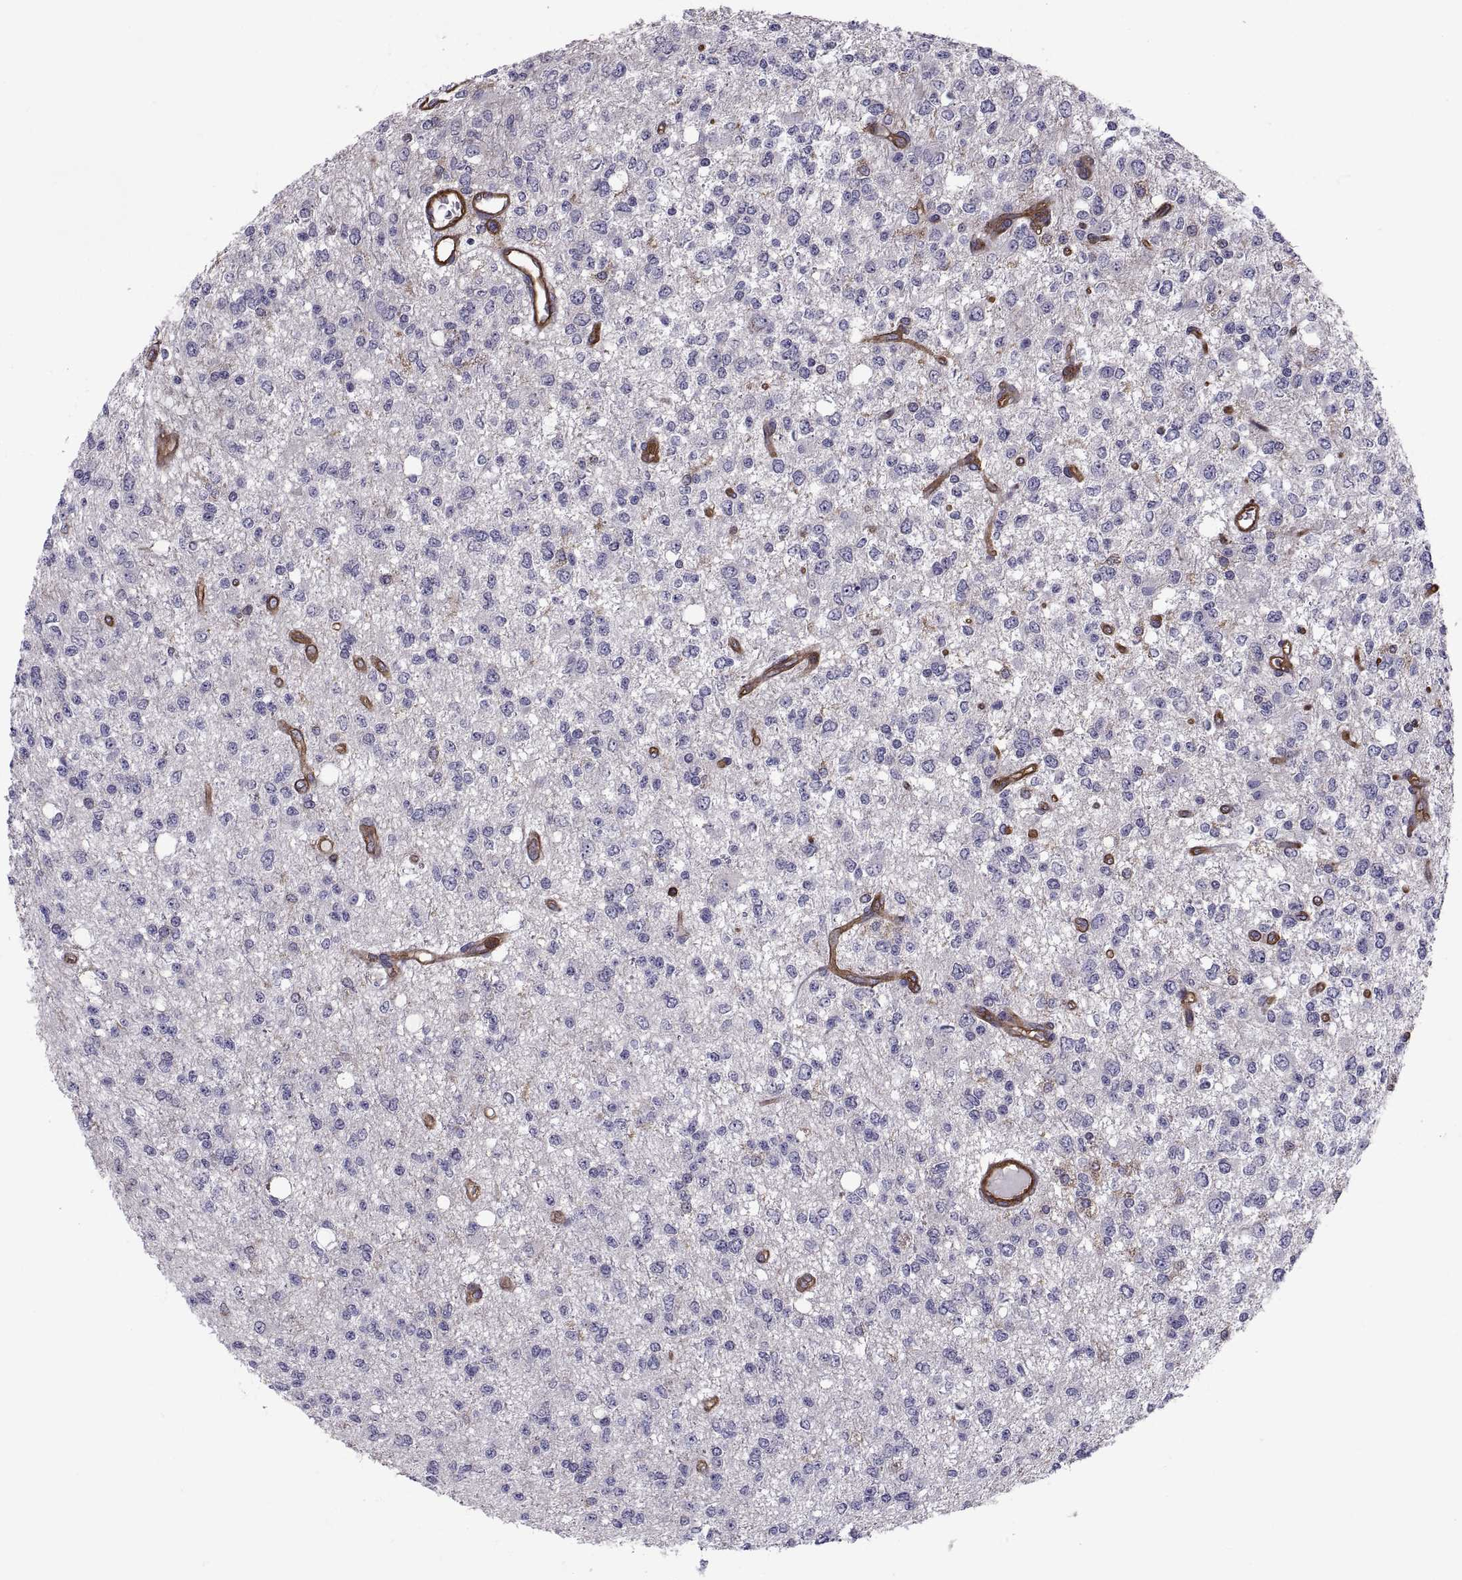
{"staining": {"intensity": "negative", "quantity": "none", "location": "none"}, "tissue": "glioma", "cell_type": "Tumor cells", "image_type": "cancer", "snomed": [{"axis": "morphology", "description": "Glioma, malignant, Low grade"}, {"axis": "topography", "description": "Brain"}], "caption": "Tumor cells show no significant positivity in malignant low-grade glioma. The staining is performed using DAB brown chromogen with nuclei counter-stained in using hematoxylin.", "gene": "MYH9", "patient": {"sex": "male", "age": 67}}